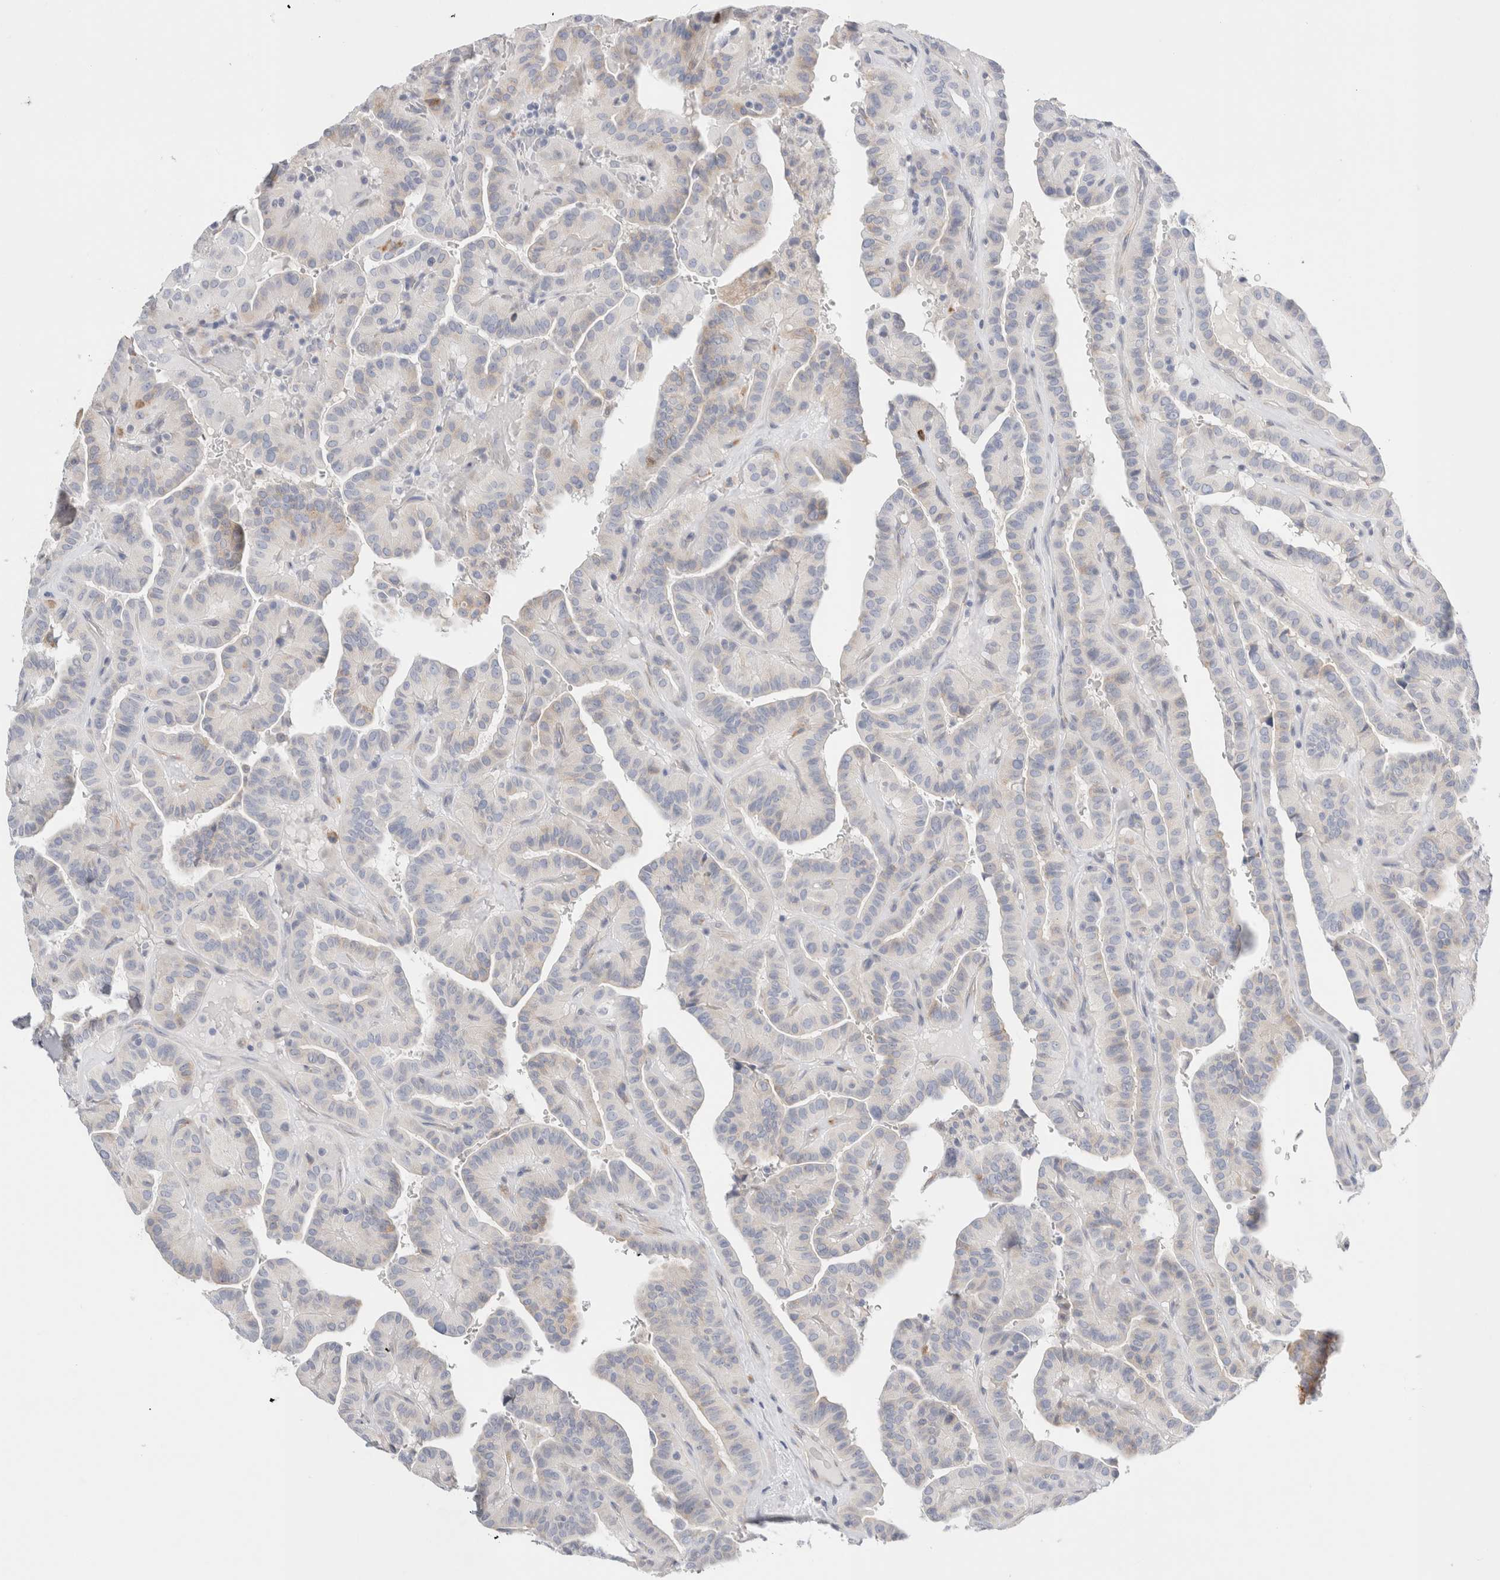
{"staining": {"intensity": "negative", "quantity": "none", "location": "none"}, "tissue": "thyroid cancer", "cell_type": "Tumor cells", "image_type": "cancer", "snomed": [{"axis": "morphology", "description": "Papillary adenocarcinoma, NOS"}, {"axis": "topography", "description": "Thyroid gland"}], "caption": "The IHC micrograph has no significant positivity in tumor cells of thyroid cancer tissue.", "gene": "CSK", "patient": {"sex": "male", "age": 77}}